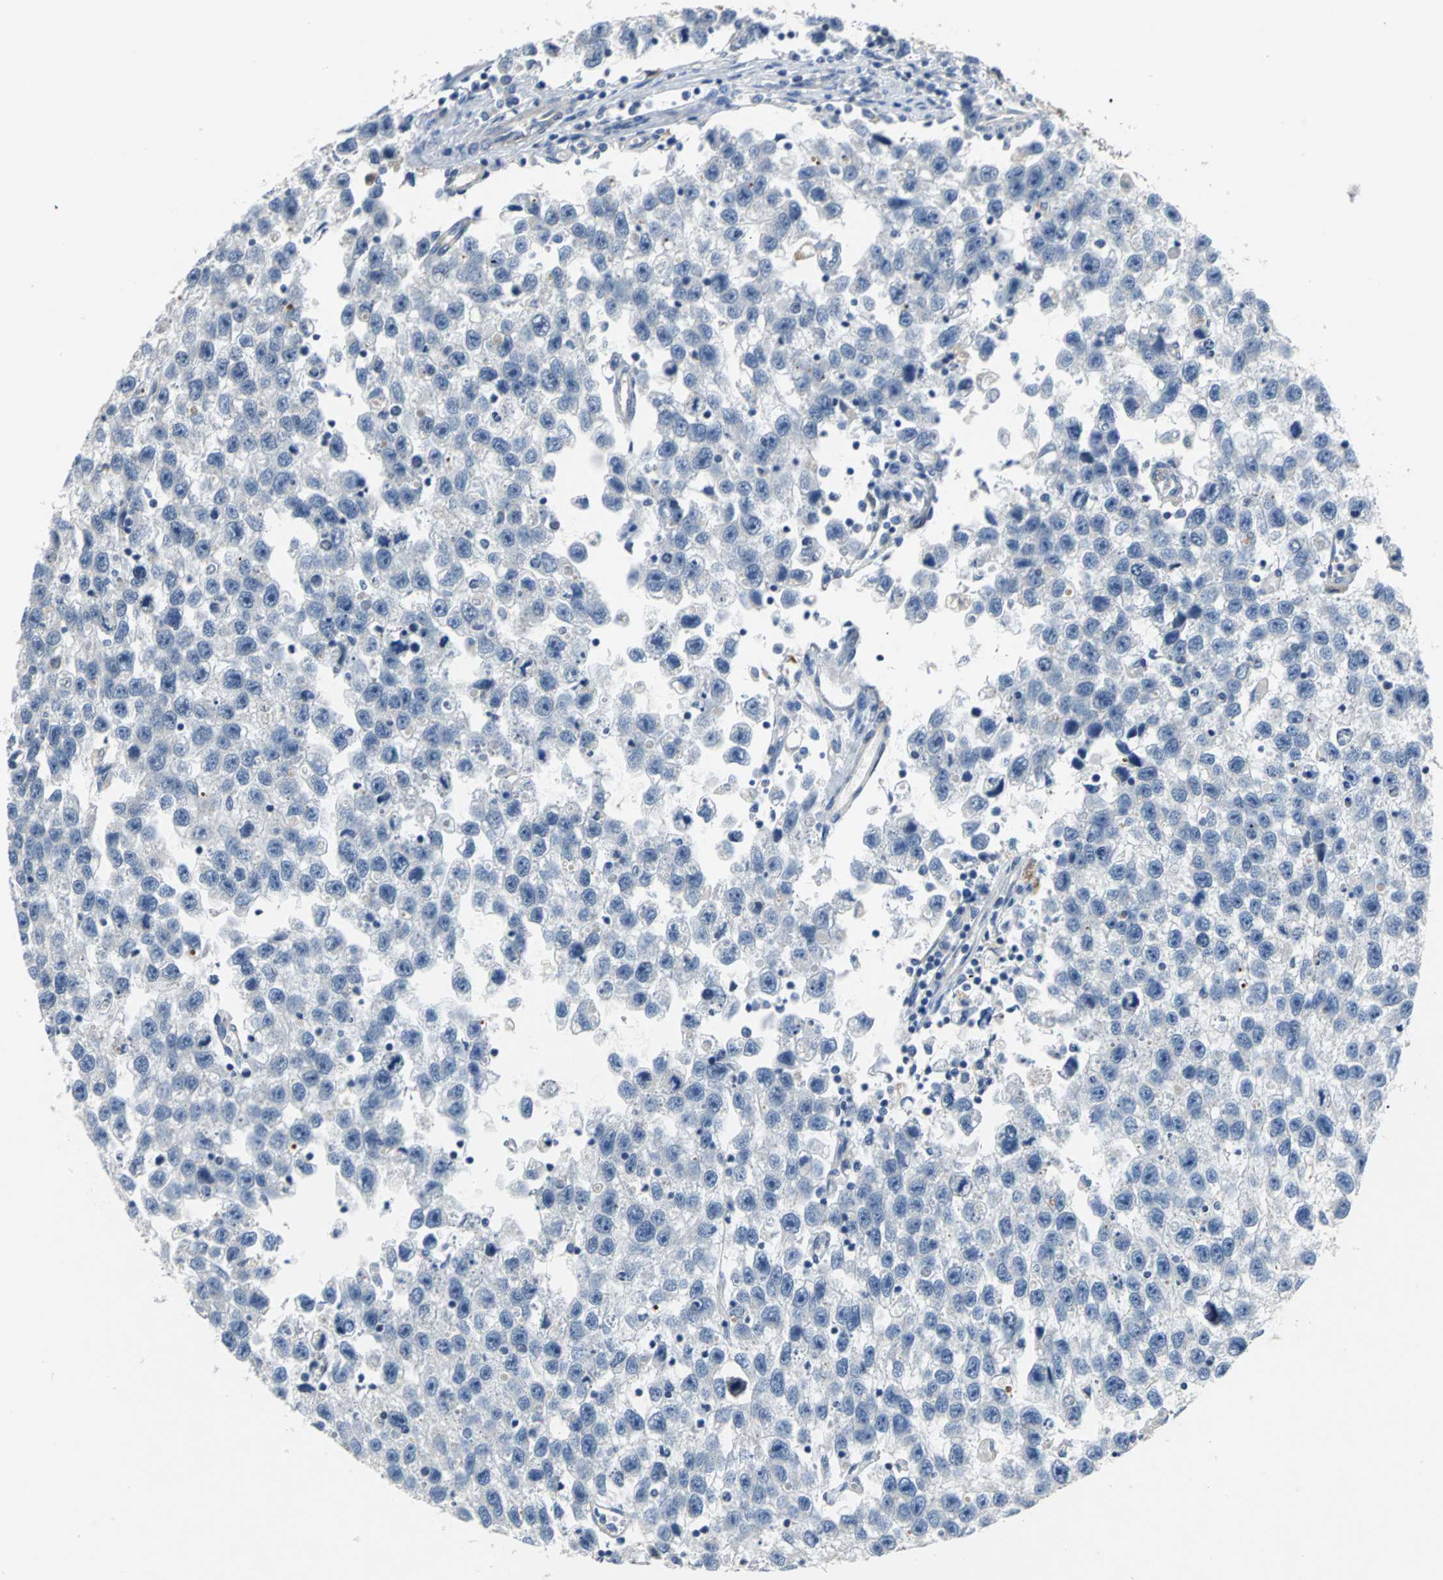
{"staining": {"intensity": "negative", "quantity": "none", "location": "none"}, "tissue": "testis cancer", "cell_type": "Tumor cells", "image_type": "cancer", "snomed": [{"axis": "morphology", "description": "Seminoma, NOS"}, {"axis": "topography", "description": "Testis"}], "caption": "Immunohistochemistry (IHC) image of neoplastic tissue: human testis cancer stained with DAB (3,3'-diaminobenzidine) displays no significant protein staining in tumor cells.", "gene": "IL17RB", "patient": {"sex": "male", "age": 33}}